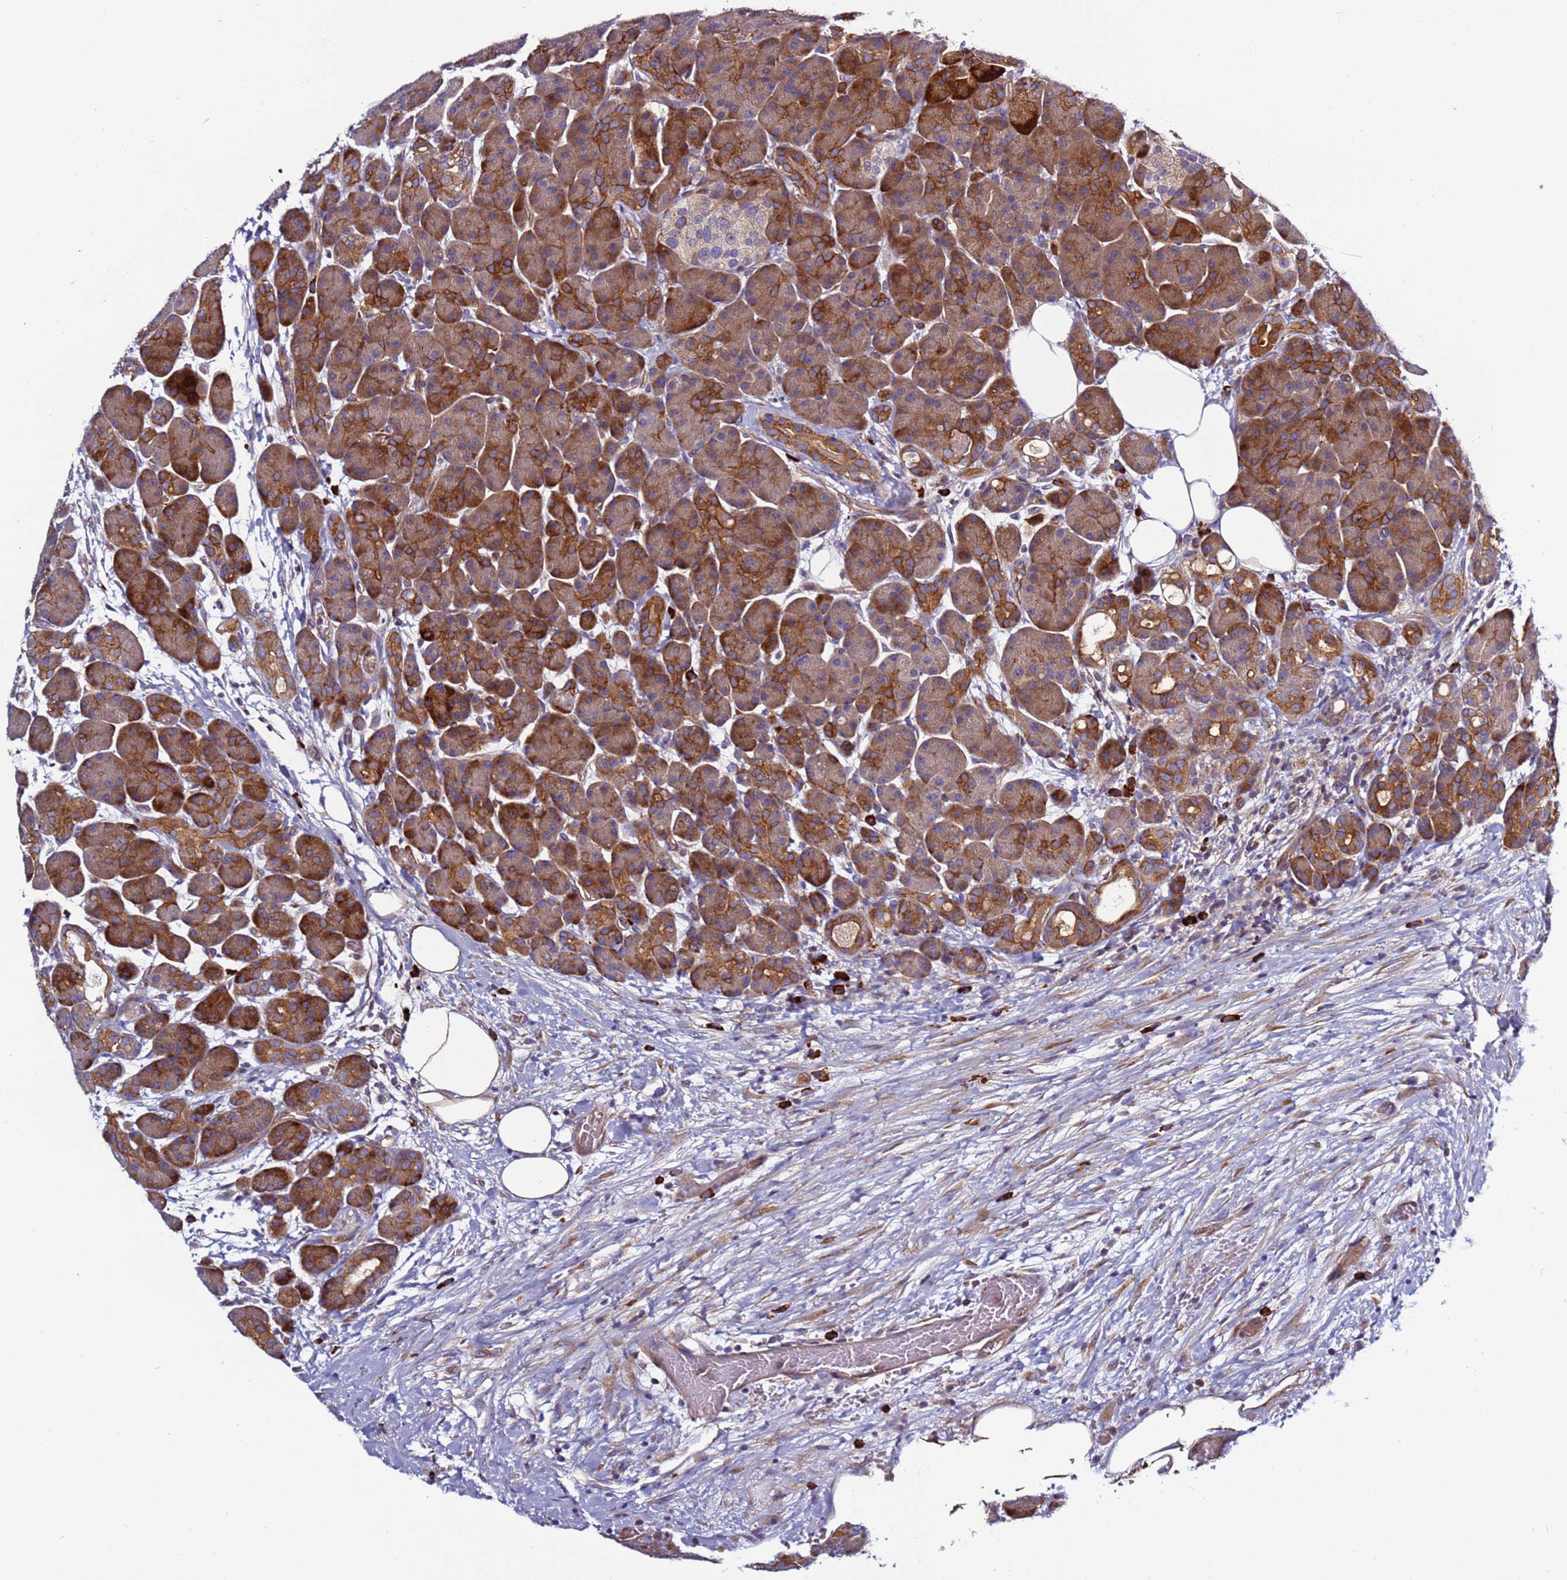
{"staining": {"intensity": "strong", "quantity": ">75%", "location": "cytoplasmic/membranous"}, "tissue": "pancreas", "cell_type": "Exocrine glandular cells", "image_type": "normal", "snomed": [{"axis": "morphology", "description": "Normal tissue, NOS"}, {"axis": "topography", "description": "Pancreas"}], "caption": "Pancreas stained with IHC exhibits strong cytoplasmic/membranous expression in about >75% of exocrine glandular cells.", "gene": "EFCAB8", "patient": {"sex": "male", "age": 63}}